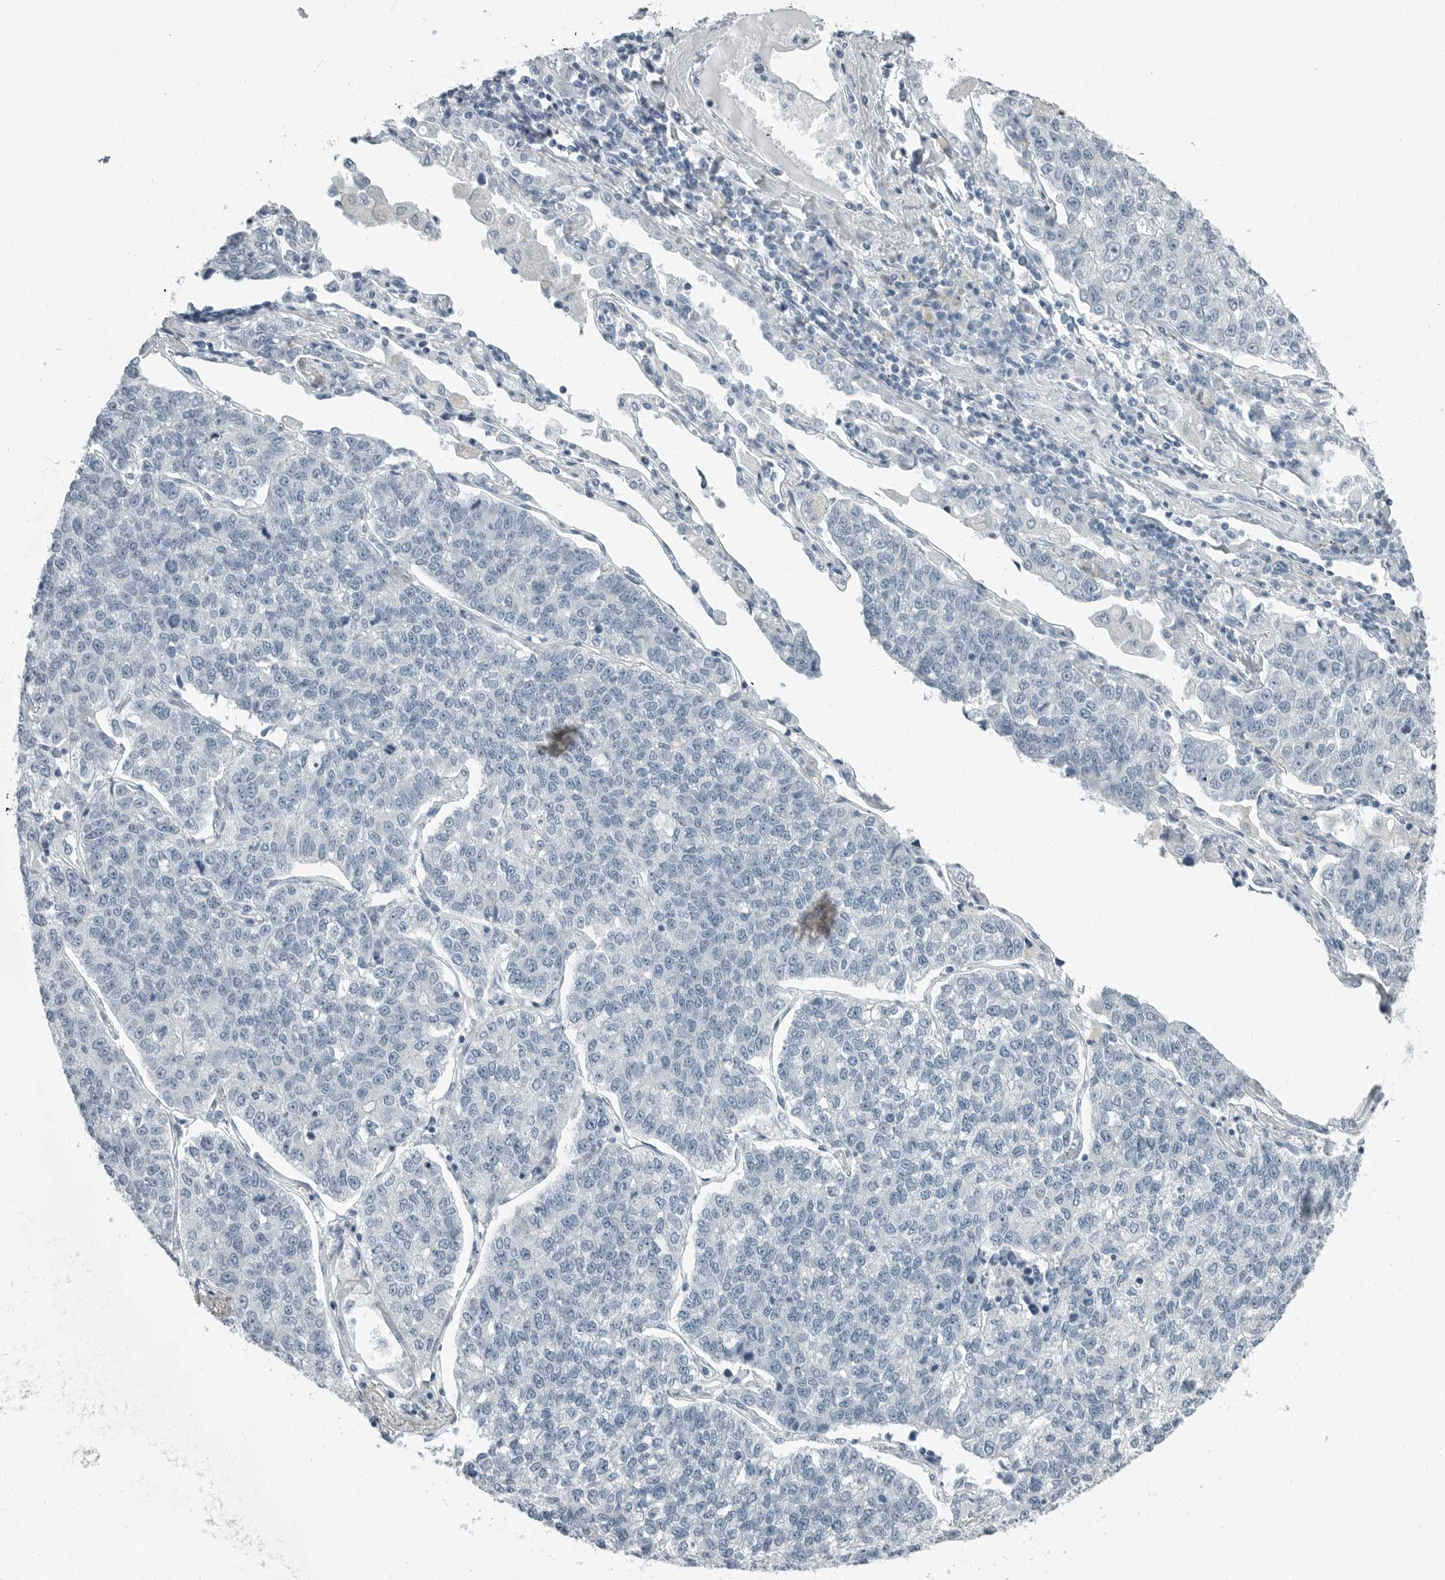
{"staining": {"intensity": "negative", "quantity": "none", "location": "none"}, "tissue": "lung cancer", "cell_type": "Tumor cells", "image_type": "cancer", "snomed": [{"axis": "morphology", "description": "Adenocarcinoma, NOS"}, {"axis": "topography", "description": "Lung"}], "caption": "Human lung adenocarcinoma stained for a protein using IHC exhibits no staining in tumor cells.", "gene": "ZPBP2", "patient": {"sex": "male", "age": 49}}